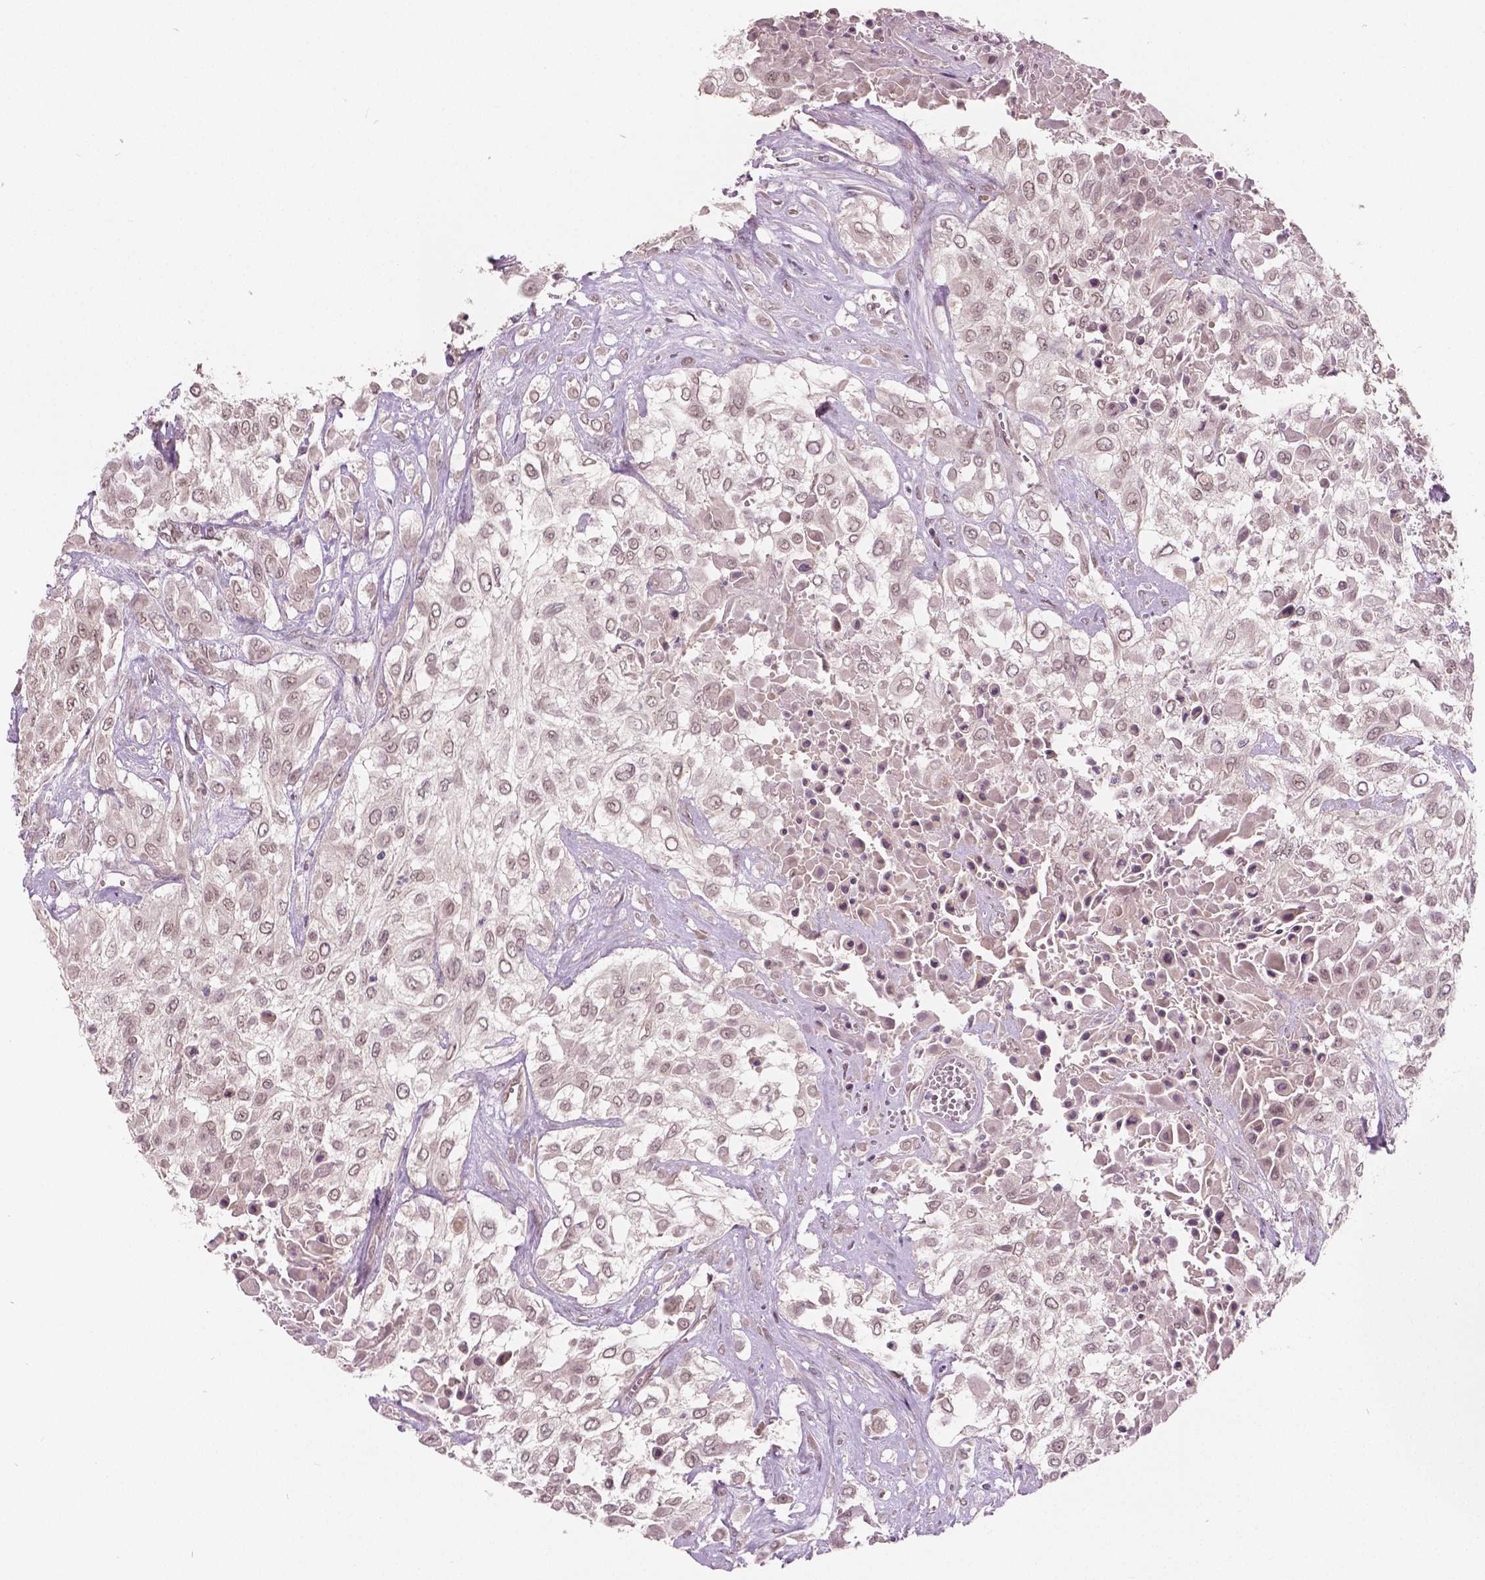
{"staining": {"intensity": "weak", "quantity": "<25%", "location": "nuclear"}, "tissue": "urothelial cancer", "cell_type": "Tumor cells", "image_type": "cancer", "snomed": [{"axis": "morphology", "description": "Urothelial carcinoma, High grade"}, {"axis": "topography", "description": "Urinary bladder"}], "caption": "A high-resolution histopathology image shows immunohistochemistry staining of urothelial cancer, which exhibits no significant expression in tumor cells.", "gene": "HMBOX1", "patient": {"sex": "male", "age": 57}}